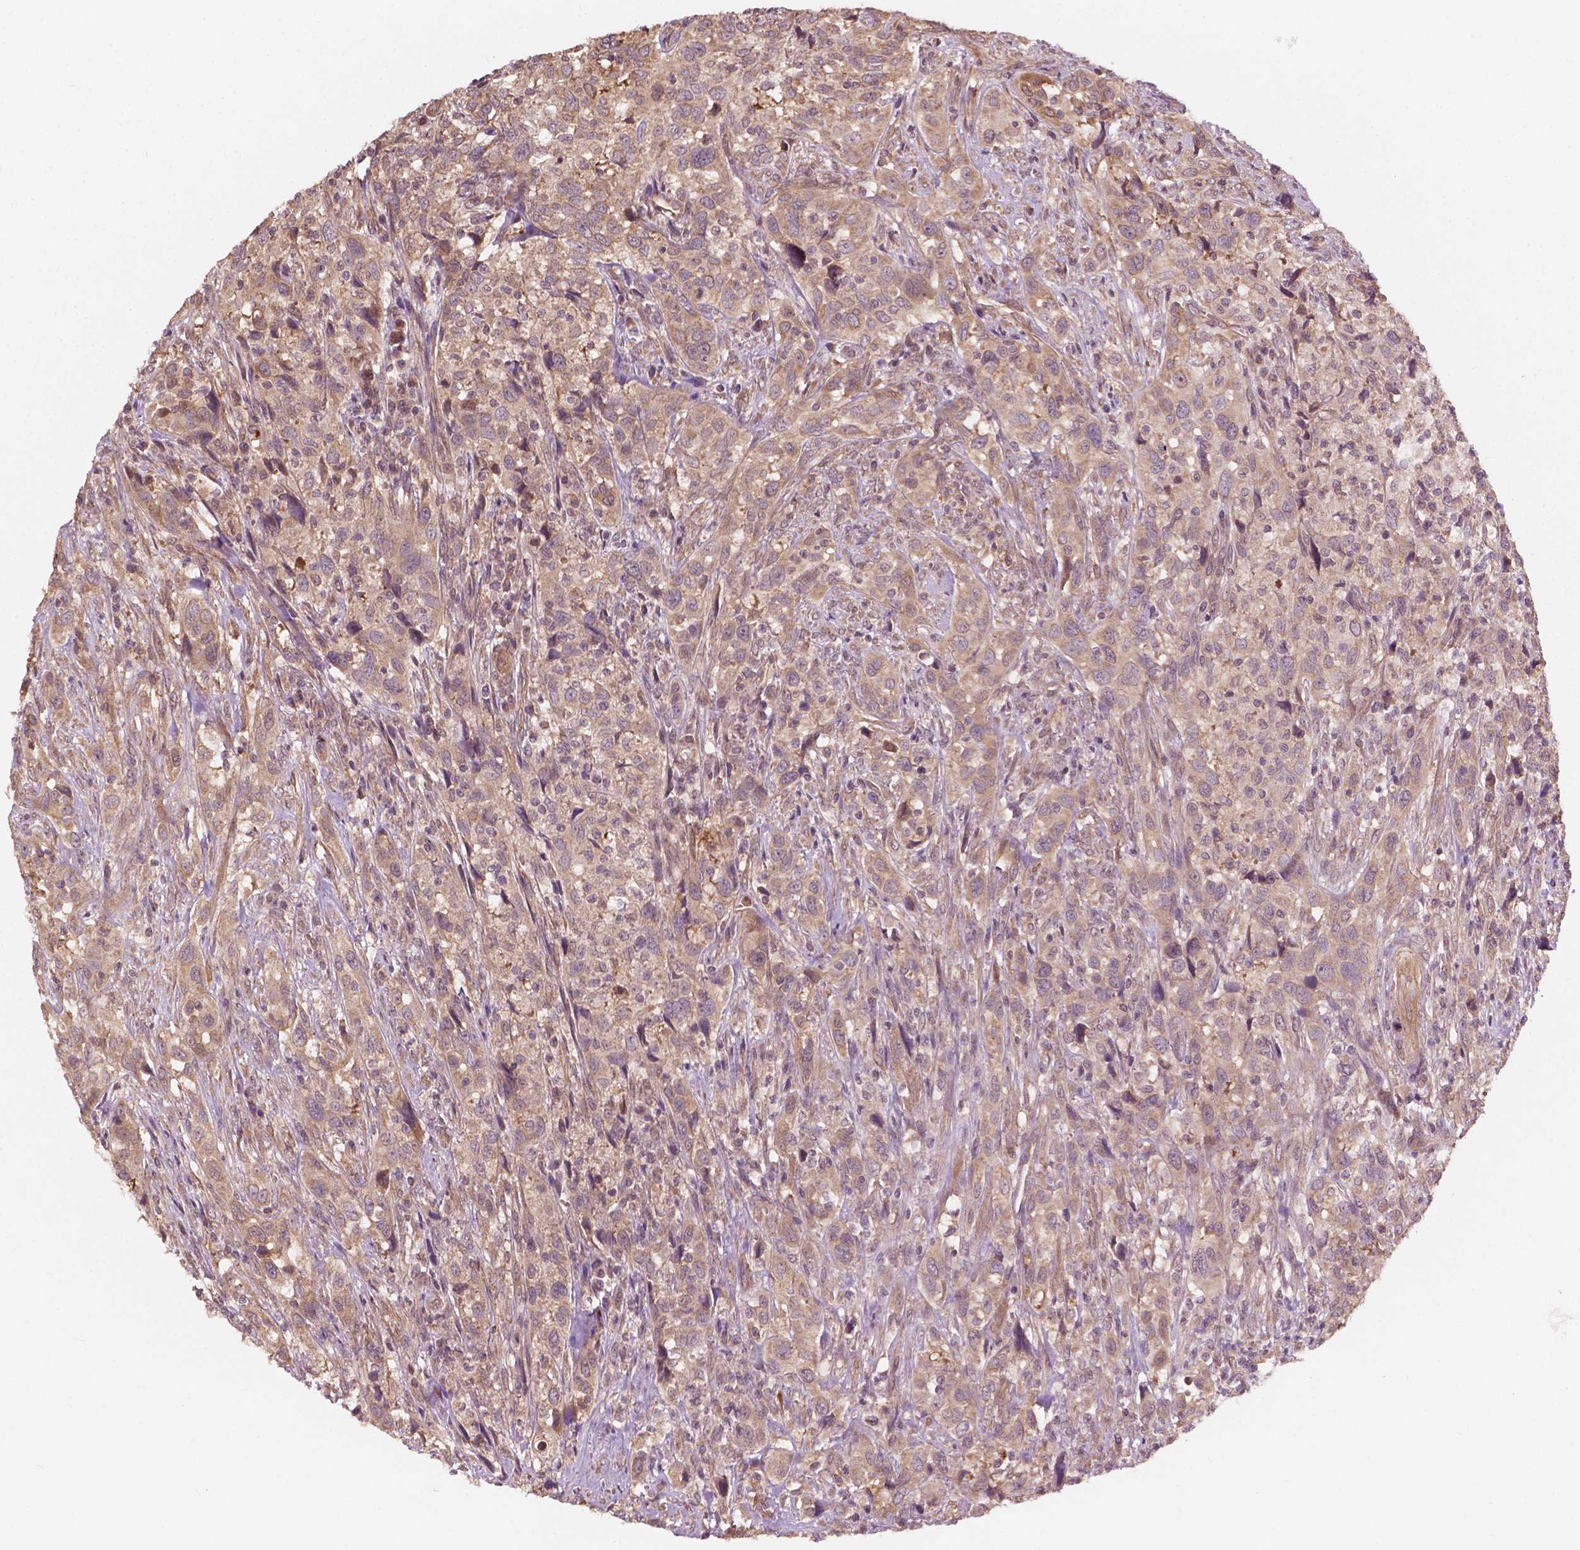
{"staining": {"intensity": "moderate", "quantity": ">75%", "location": "cytoplasmic/membranous"}, "tissue": "urothelial cancer", "cell_type": "Tumor cells", "image_type": "cancer", "snomed": [{"axis": "morphology", "description": "Urothelial carcinoma, NOS"}, {"axis": "morphology", "description": "Urothelial carcinoma, High grade"}, {"axis": "topography", "description": "Urinary bladder"}], "caption": "Brown immunohistochemical staining in urothelial cancer exhibits moderate cytoplasmic/membranous staining in about >75% of tumor cells.", "gene": "CDC42BPA", "patient": {"sex": "female", "age": 64}}